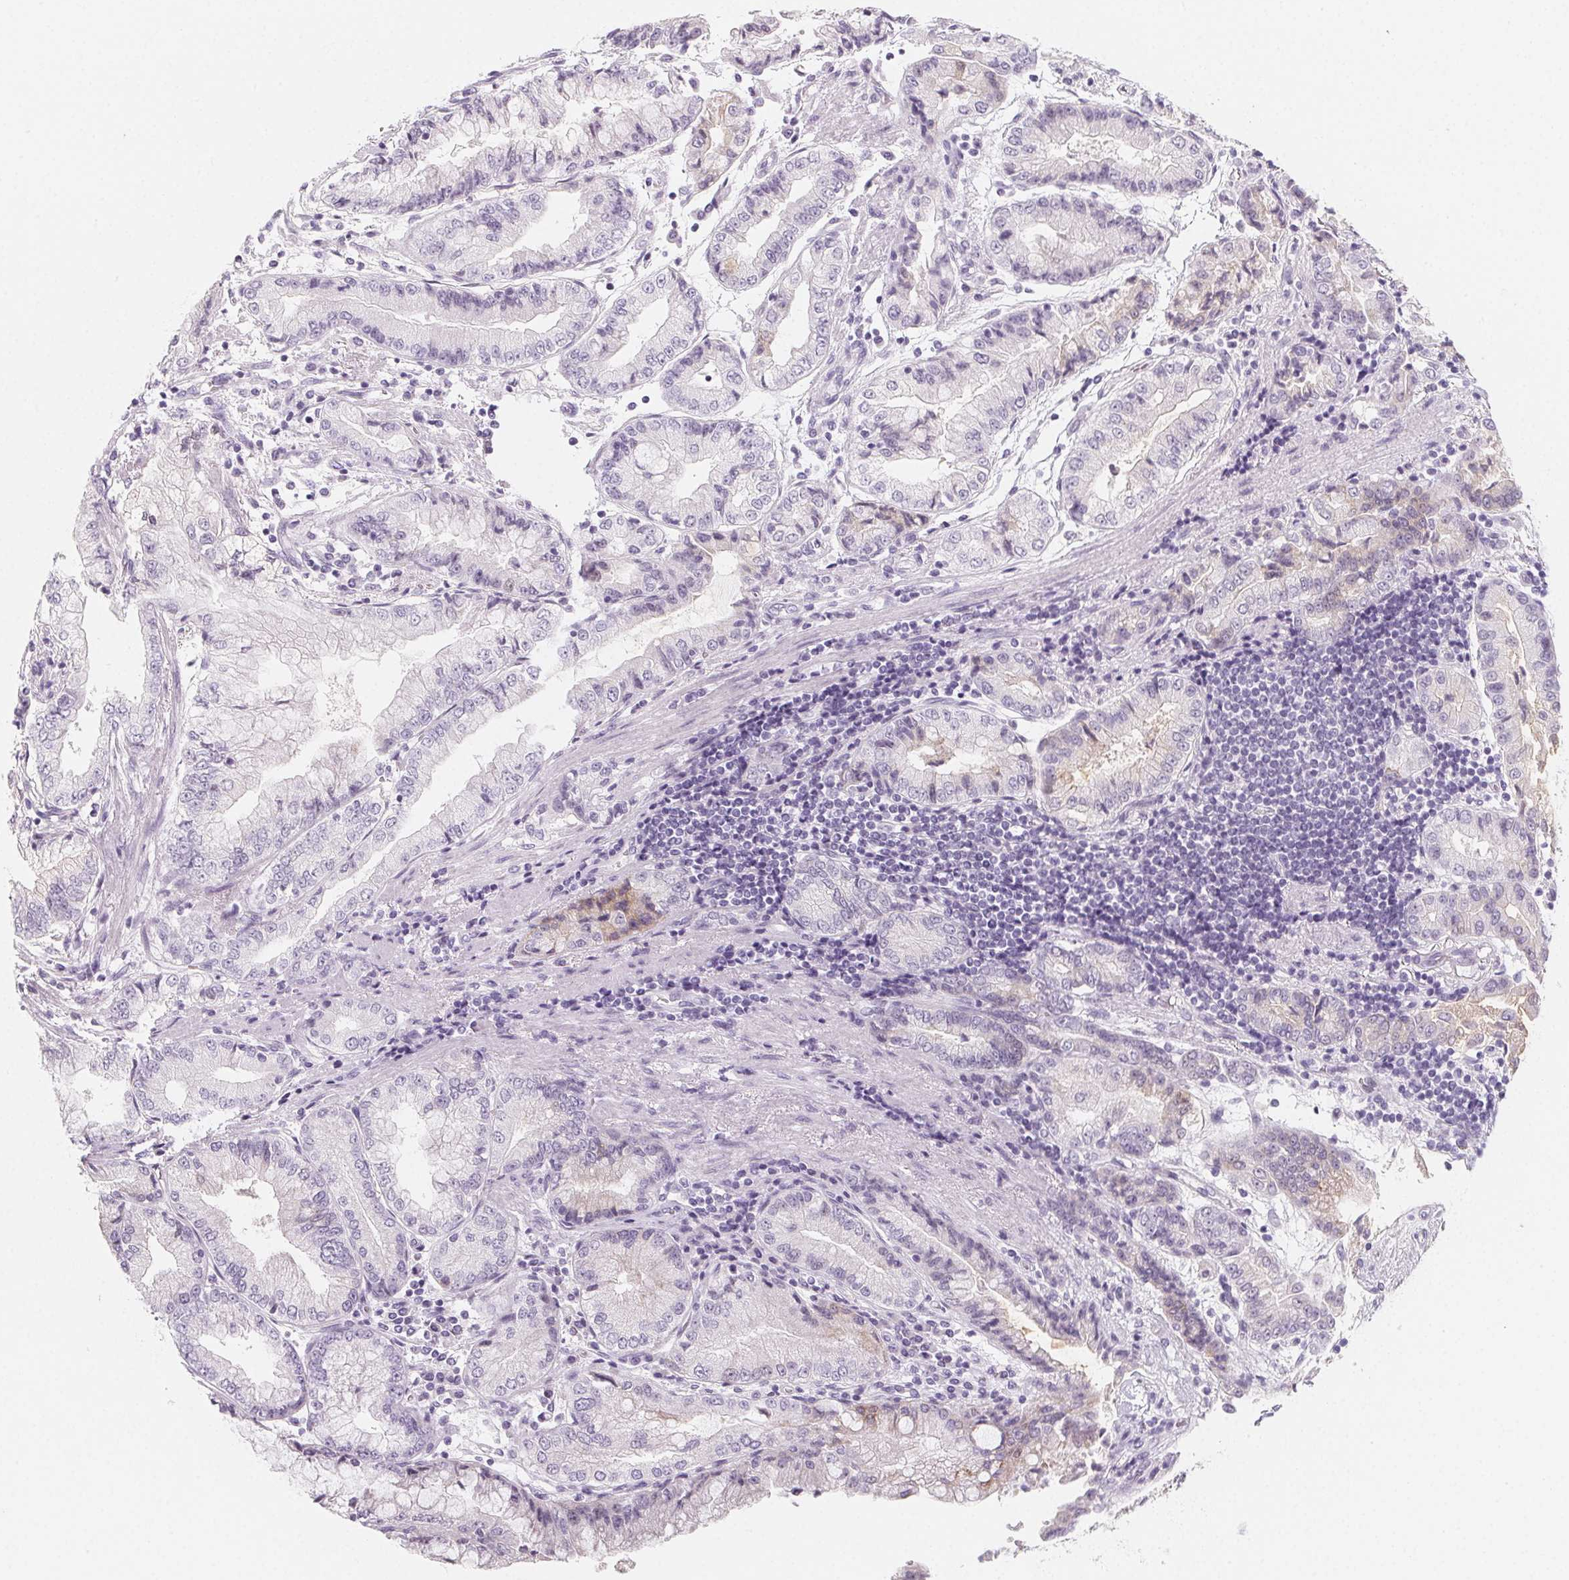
{"staining": {"intensity": "negative", "quantity": "none", "location": "none"}, "tissue": "stomach cancer", "cell_type": "Tumor cells", "image_type": "cancer", "snomed": [{"axis": "morphology", "description": "Adenocarcinoma, NOS"}, {"axis": "topography", "description": "Stomach, upper"}], "caption": "Tumor cells show no significant positivity in stomach cancer. (DAB immunohistochemistry with hematoxylin counter stain).", "gene": "SH3GL2", "patient": {"sex": "female", "age": 74}}